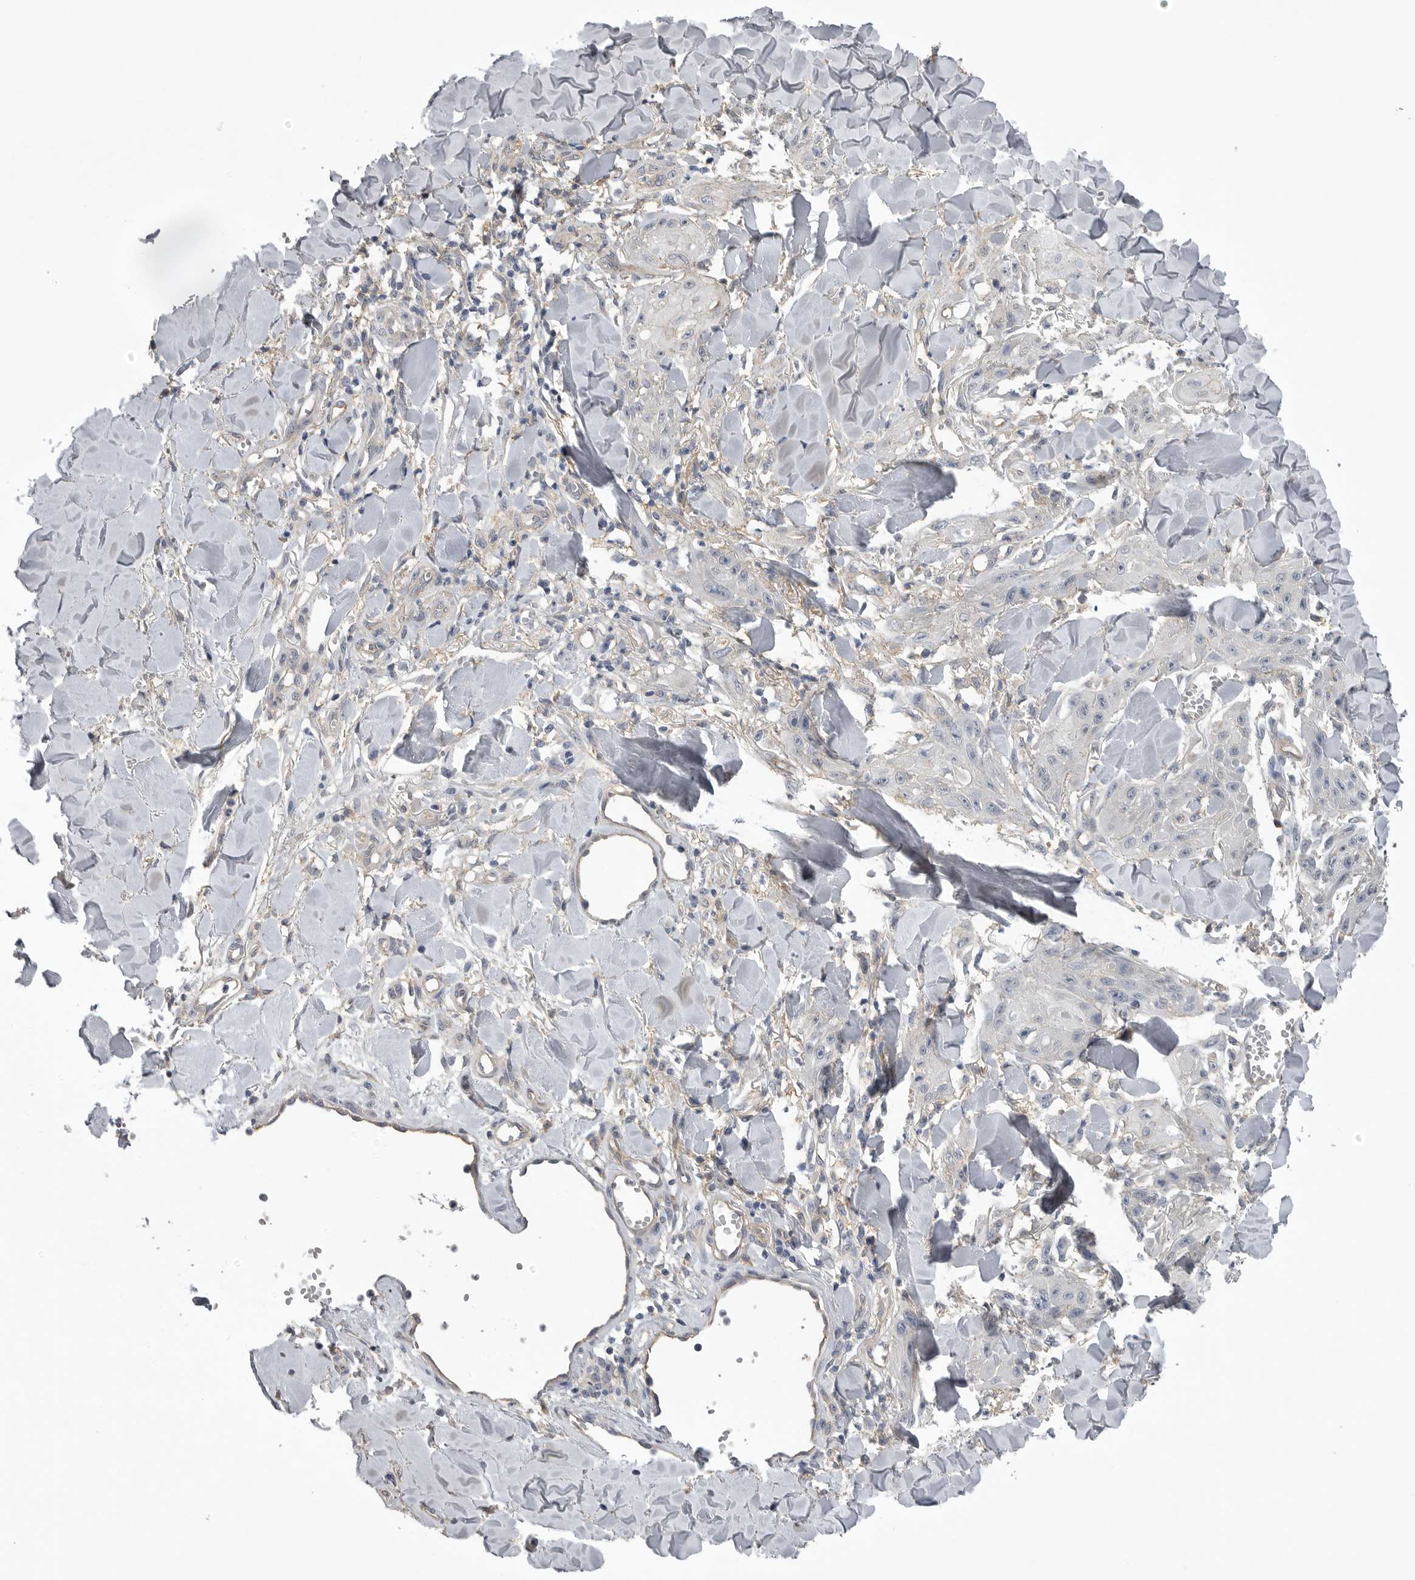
{"staining": {"intensity": "negative", "quantity": "none", "location": "none"}, "tissue": "skin cancer", "cell_type": "Tumor cells", "image_type": "cancer", "snomed": [{"axis": "morphology", "description": "Squamous cell carcinoma, NOS"}, {"axis": "topography", "description": "Skin"}], "caption": "Histopathology image shows no protein positivity in tumor cells of skin squamous cell carcinoma tissue. Brightfield microscopy of IHC stained with DAB (3,3'-diaminobenzidine) (brown) and hematoxylin (blue), captured at high magnification.", "gene": "NECTIN2", "patient": {"sex": "male", "age": 74}}